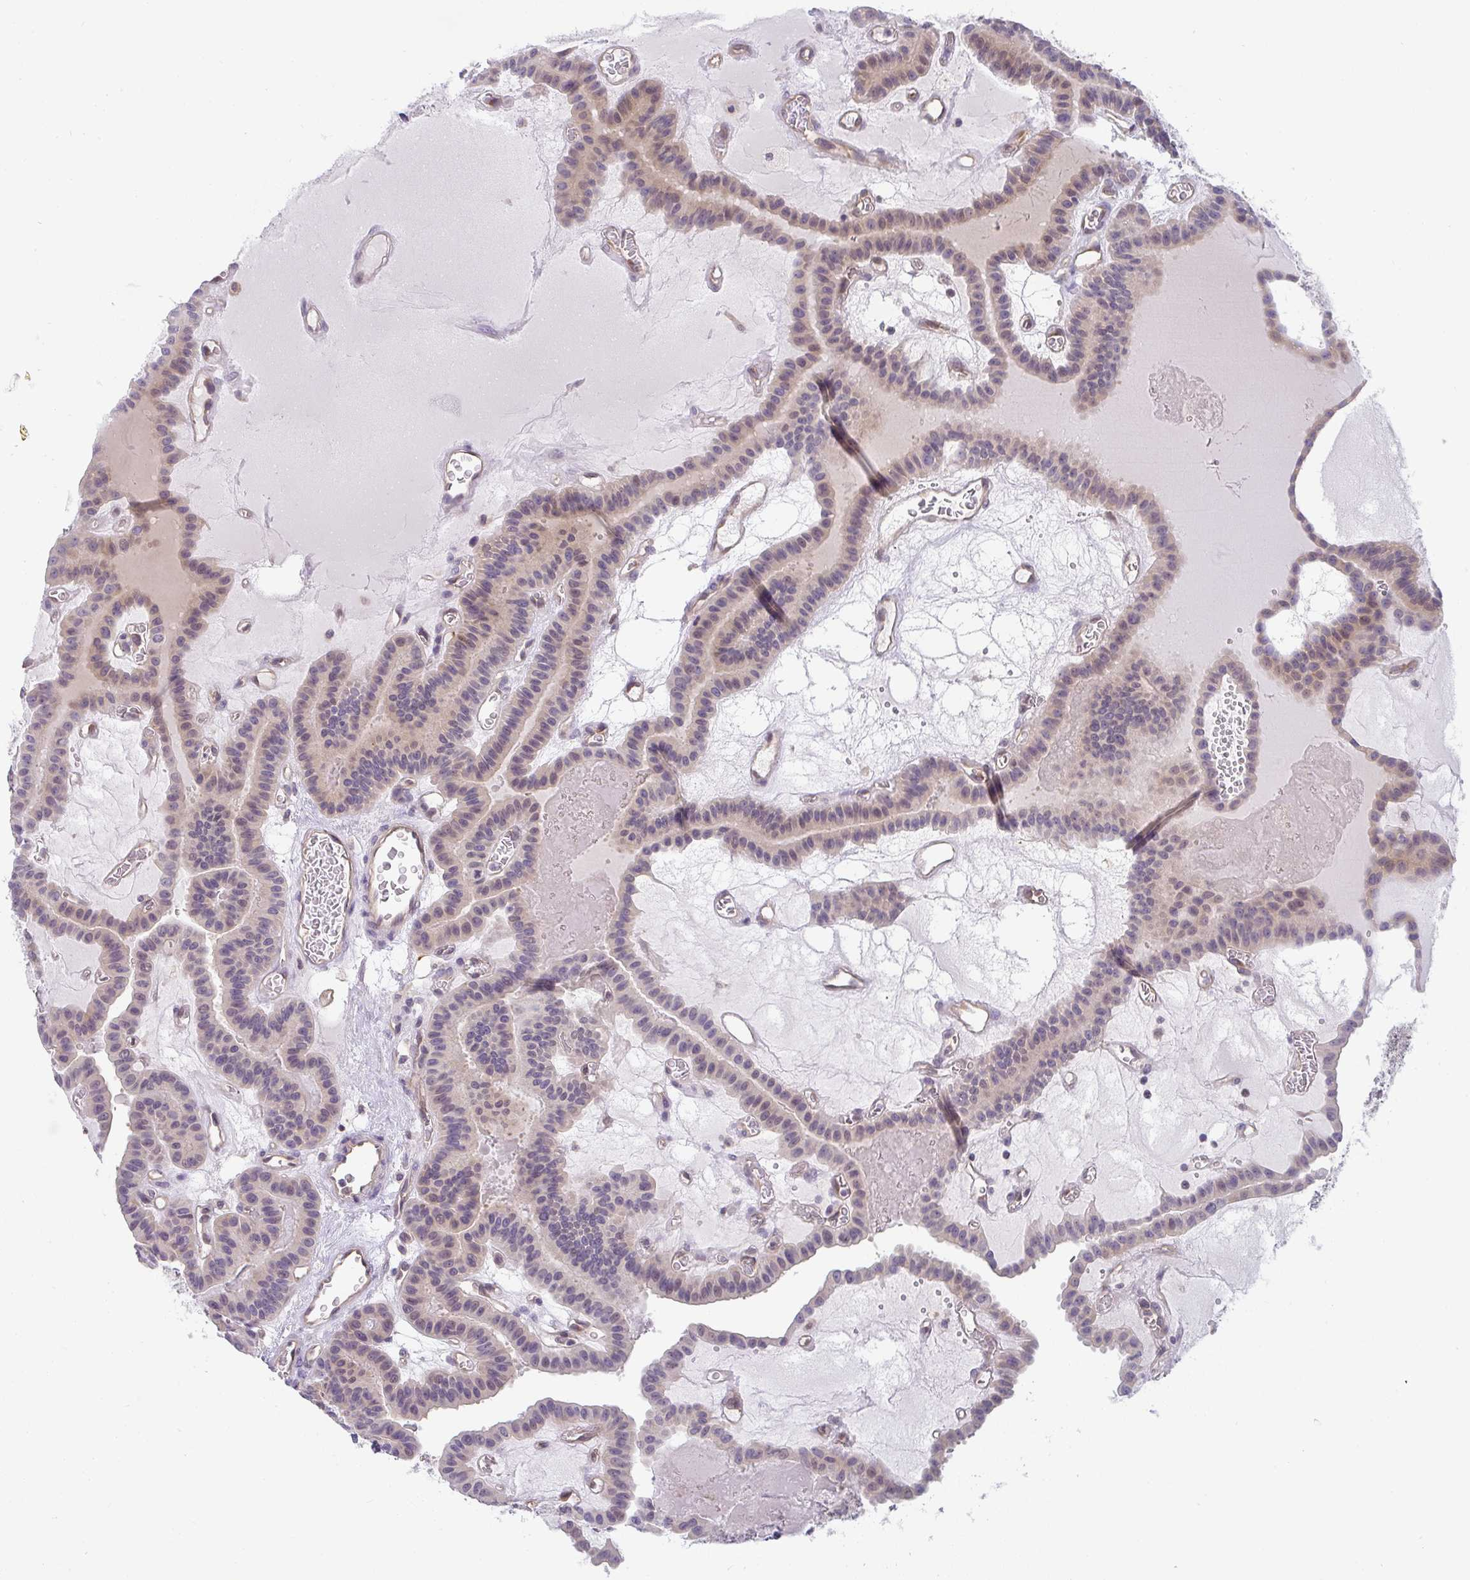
{"staining": {"intensity": "weak", "quantity": "<25%", "location": "cytoplasmic/membranous"}, "tissue": "thyroid cancer", "cell_type": "Tumor cells", "image_type": "cancer", "snomed": [{"axis": "morphology", "description": "Papillary adenocarcinoma, NOS"}, {"axis": "topography", "description": "Thyroid gland"}], "caption": "Thyroid papillary adenocarcinoma stained for a protein using IHC displays no expression tumor cells.", "gene": "GSDMB", "patient": {"sex": "male", "age": 87}}